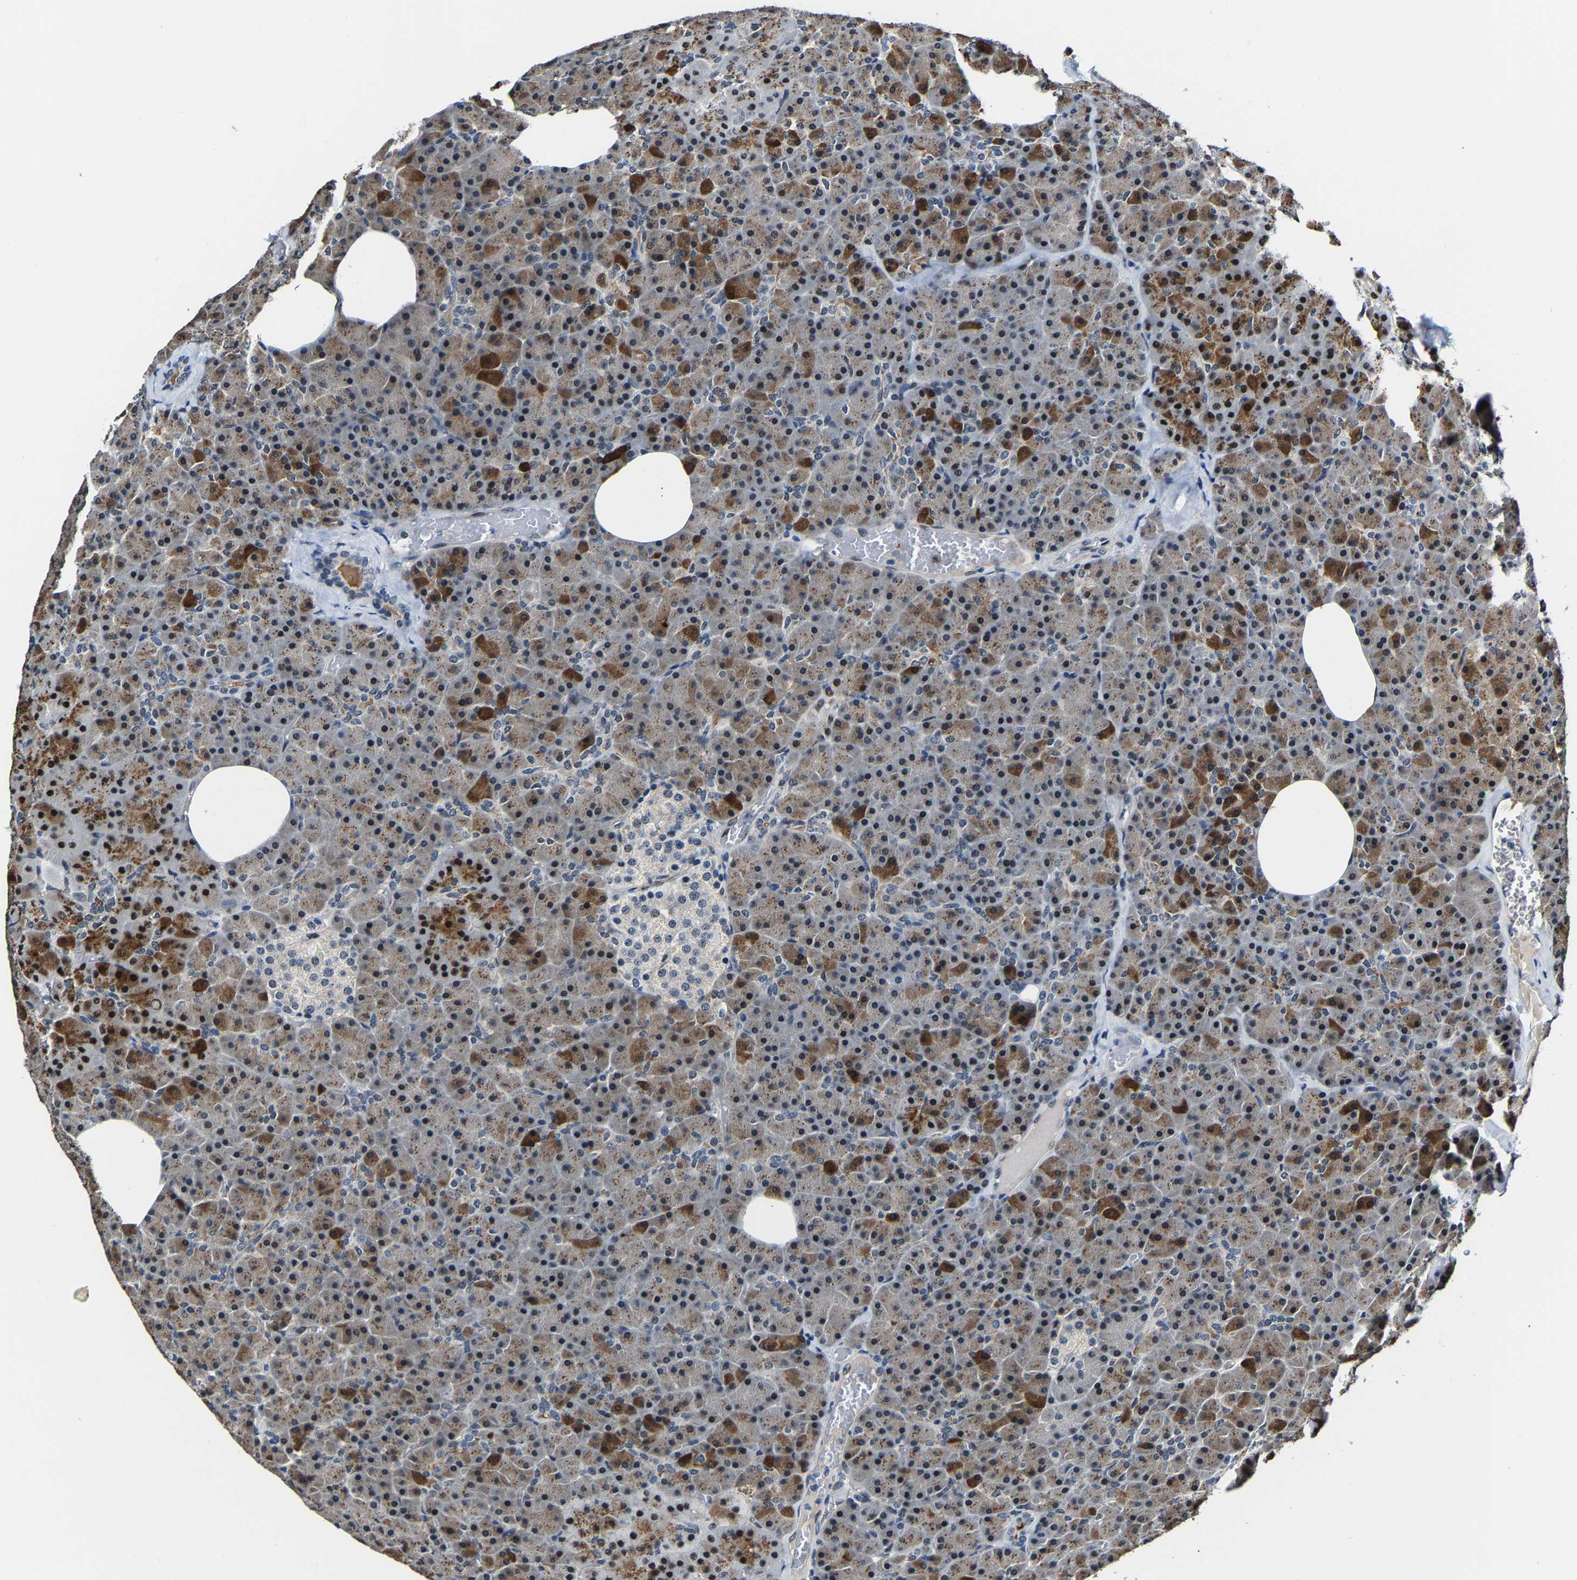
{"staining": {"intensity": "strong", "quantity": "25%-75%", "location": "cytoplasmic/membranous,nuclear"}, "tissue": "pancreas", "cell_type": "Exocrine glandular cells", "image_type": "normal", "snomed": [{"axis": "morphology", "description": "Normal tissue, NOS"}, {"axis": "morphology", "description": "Carcinoid, malignant, NOS"}, {"axis": "topography", "description": "Pancreas"}], "caption": "Brown immunohistochemical staining in benign human pancreas displays strong cytoplasmic/membranous,nuclear staining in about 25%-75% of exocrine glandular cells.", "gene": "METTL1", "patient": {"sex": "female", "age": 35}}